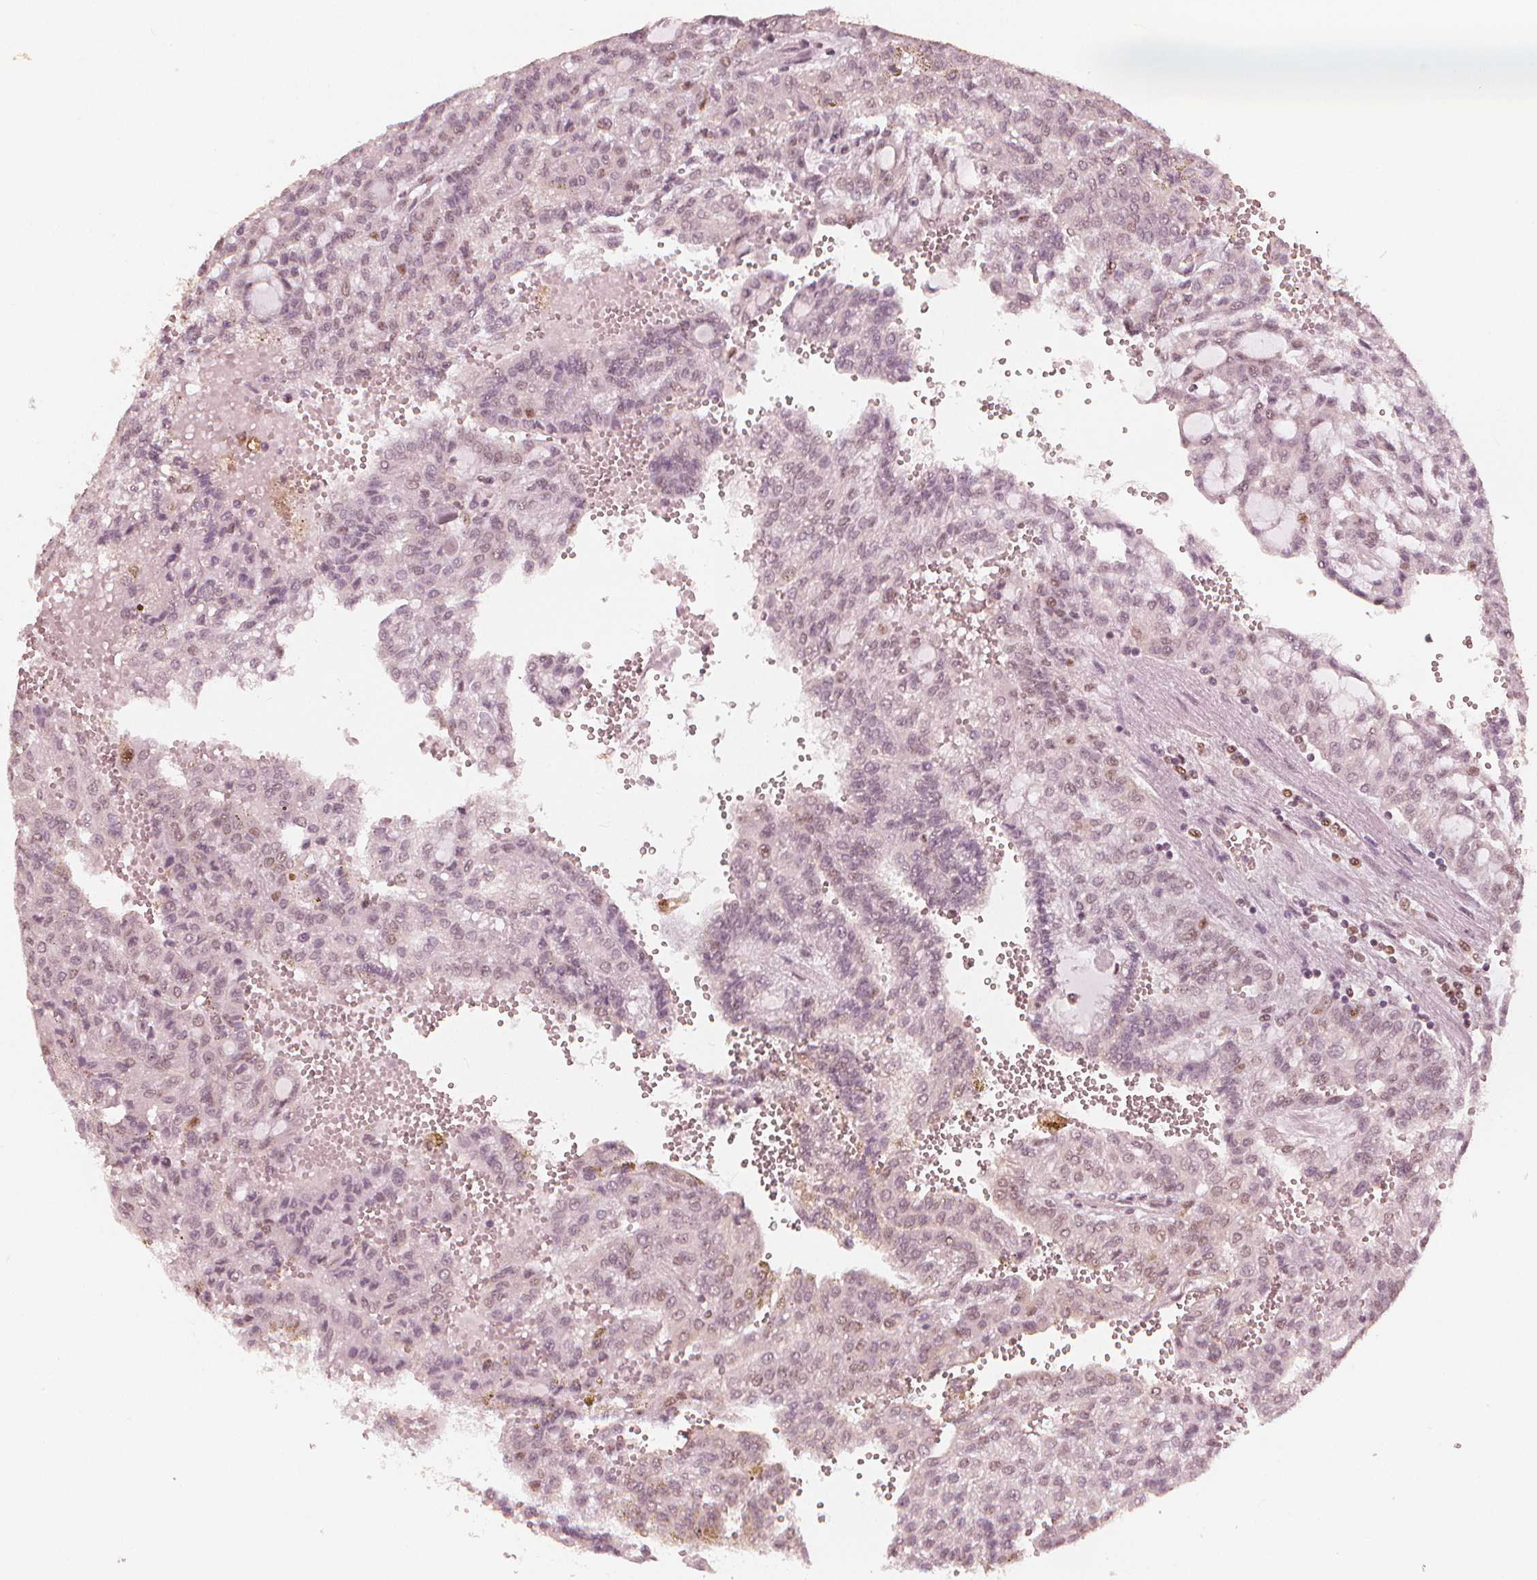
{"staining": {"intensity": "moderate", "quantity": "<25%", "location": "nuclear"}, "tissue": "renal cancer", "cell_type": "Tumor cells", "image_type": "cancer", "snomed": [{"axis": "morphology", "description": "Adenocarcinoma, NOS"}, {"axis": "topography", "description": "Kidney"}], "caption": "An immunohistochemistry (IHC) photomicrograph of tumor tissue is shown. Protein staining in brown shows moderate nuclear positivity in renal cancer (adenocarcinoma) within tumor cells.", "gene": "SQSTM1", "patient": {"sex": "male", "age": 63}}